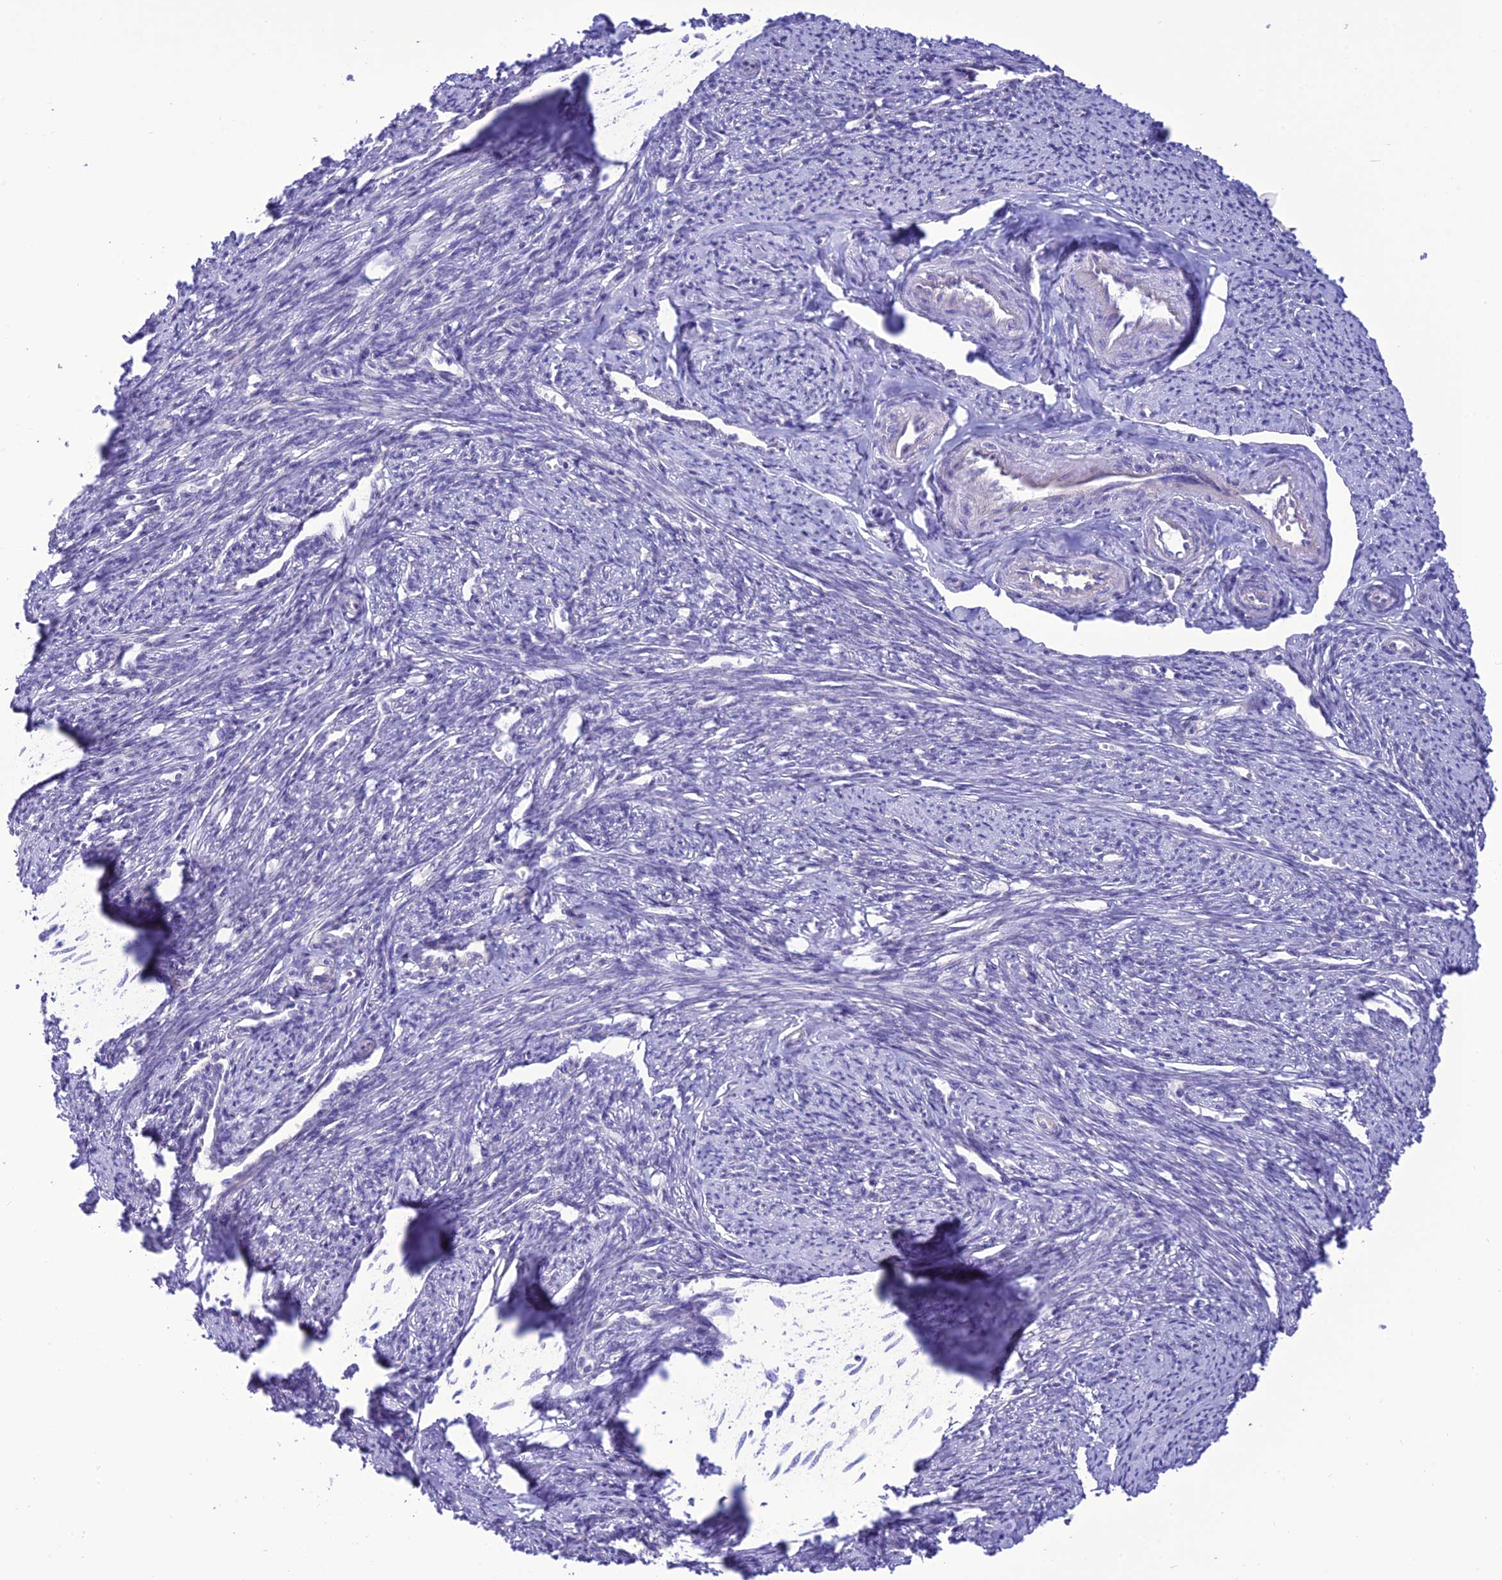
{"staining": {"intensity": "negative", "quantity": "none", "location": "none"}, "tissue": "smooth muscle", "cell_type": "Smooth muscle cells", "image_type": "normal", "snomed": [{"axis": "morphology", "description": "Normal tissue, NOS"}, {"axis": "topography", "description": "Smooth muscle"}, {"axis": "topography", "description": "Uterus"}], "caption": "Immunohistochemical staining of benign human smooth muscle reveals no significant expression in smooth muscle cells.", "gene": "RNF126", "patient": {"sex": "female", "age": 59}}